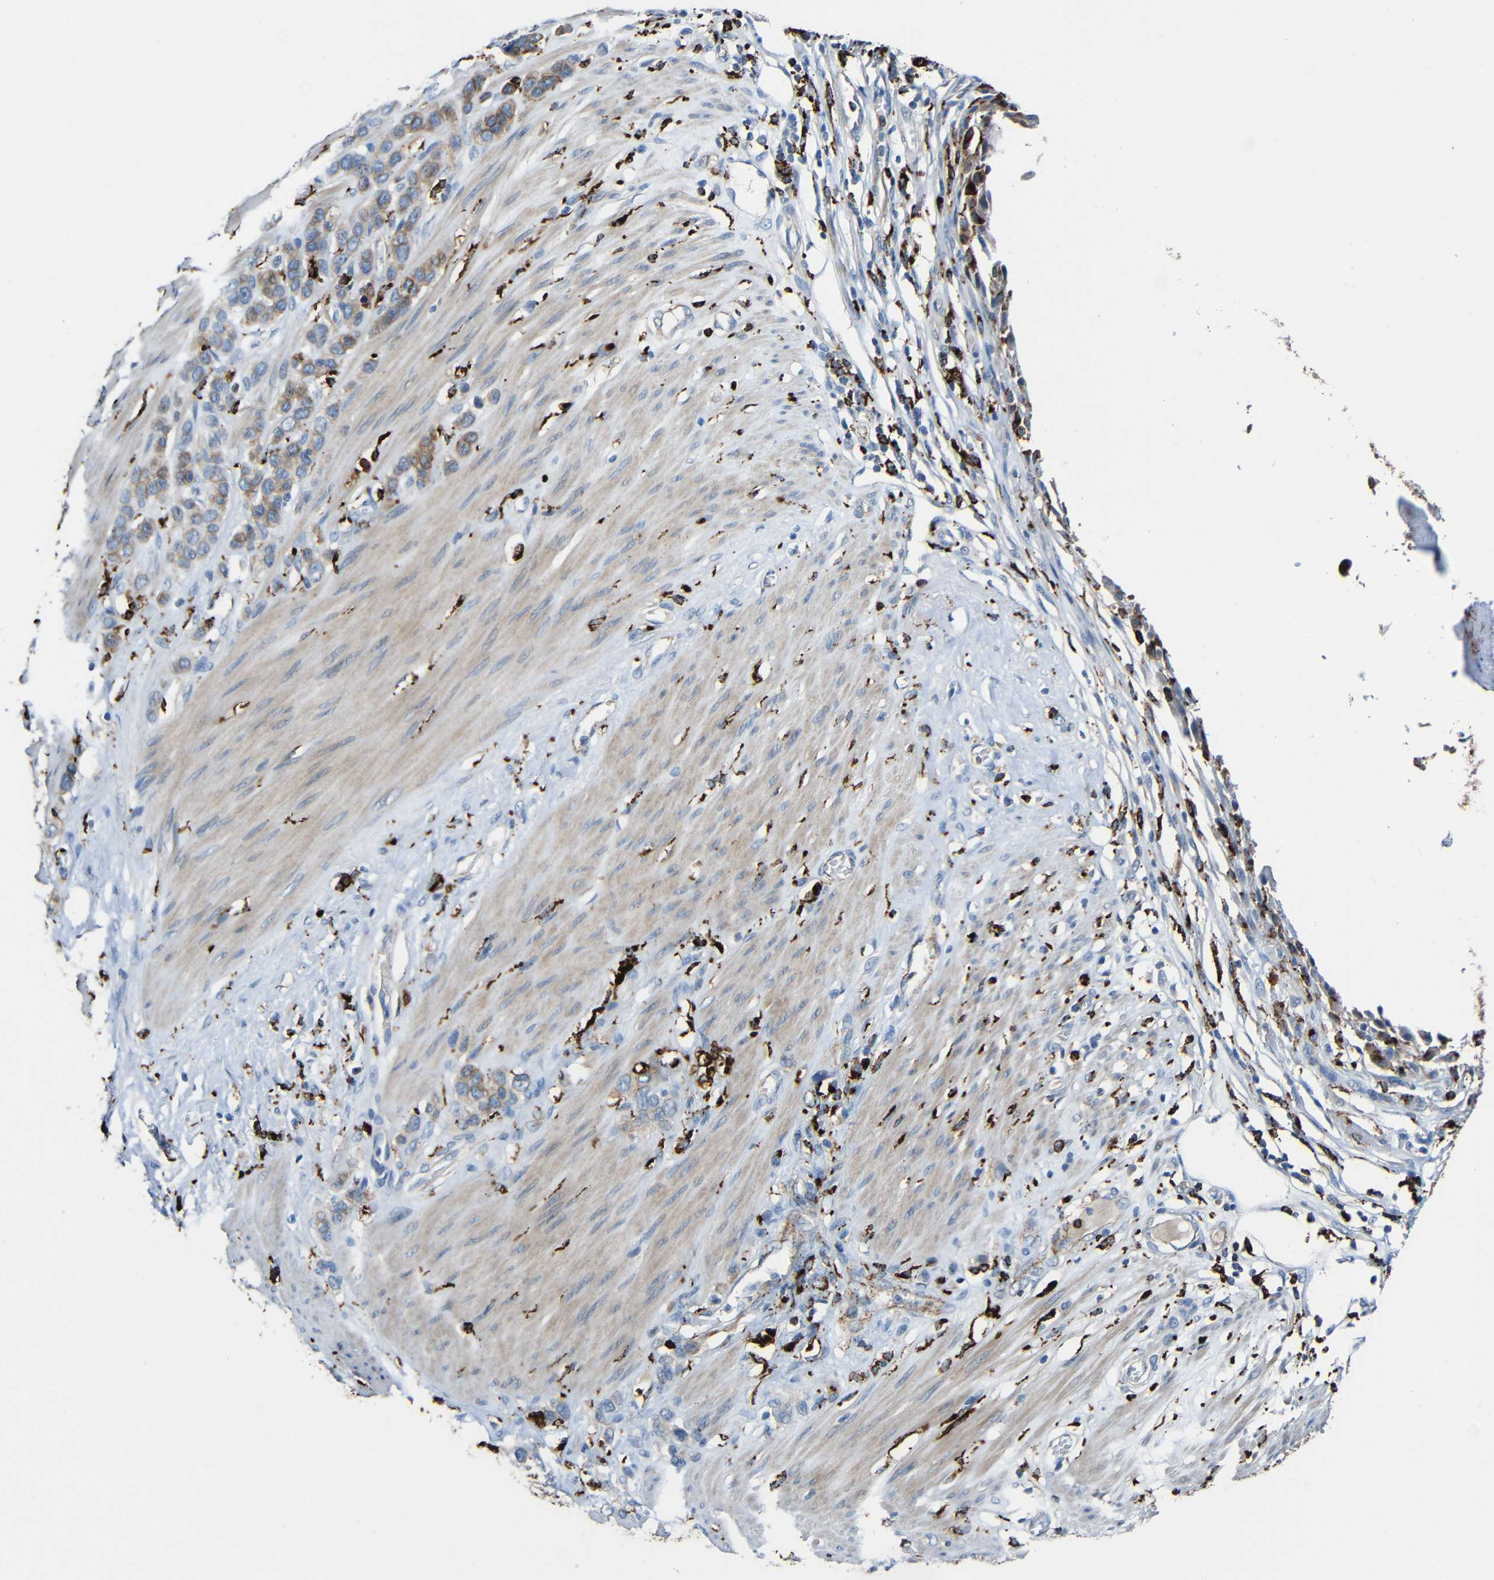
{"staining": {"intensity": "moderate", "quantity": ">75%", "location": "cytoplasmic/membranous"}, "tissue": "stomach cancer", "cell_type": "Tumor cells", "image_type": "cancer", "snomed": [{"axis": "morphology", "description": "Adenocarcinoma, NOS"}, {"axis": "morphology", "description": "Adenocarcinoma, High grade"}, {"axis": "topography", "description": "Stomach, upper"}, {"axis": "topography", "description": "Stomach, lower"}], "caption": "Protein analysis of stomach adenocarcinoma tissue exhibits moderate cytoplasmic/membranous positivity in approximately >75% of tumor cells.", "gene": "HLA-DMA", "patient": {"sex": "female", "age": 65}}